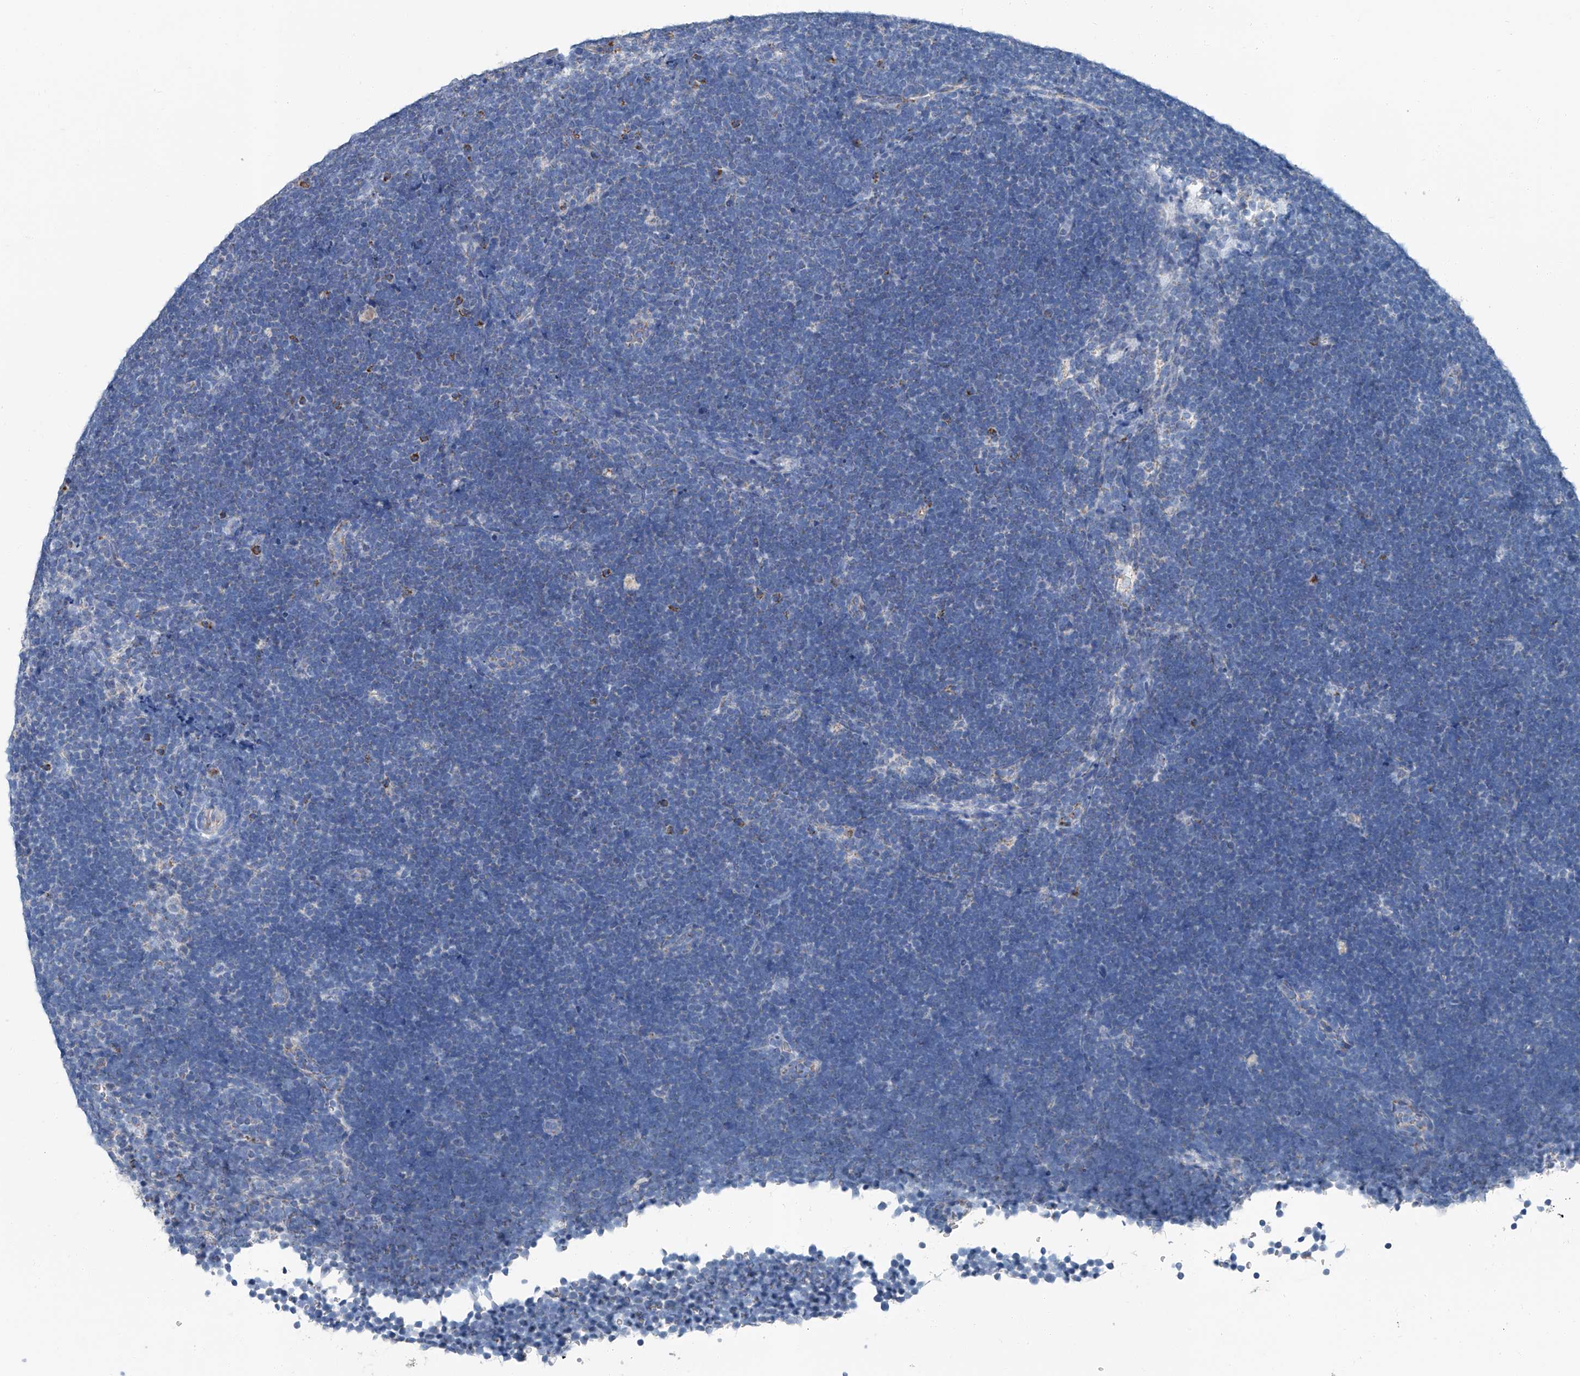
{"staining": {"intensity": "negative", "quantity": "none", "location": "none"}, "tissue": "lymphoma", "cell_type": "Tumor cells", "image_type": "cancer", "snomed": [{"axis": "morphology", "description": "Malignant lymphoma, non-Hodgkin's type, High grade"}, {"axis": "topography", "description": "Lymph node"}], "caption": "Lymphoma was stained to show a protein in brown. There is no significant positivity in tumor cells.", "gene": "MT-ND1", "patient": {"sex": "male", "age": 13}}